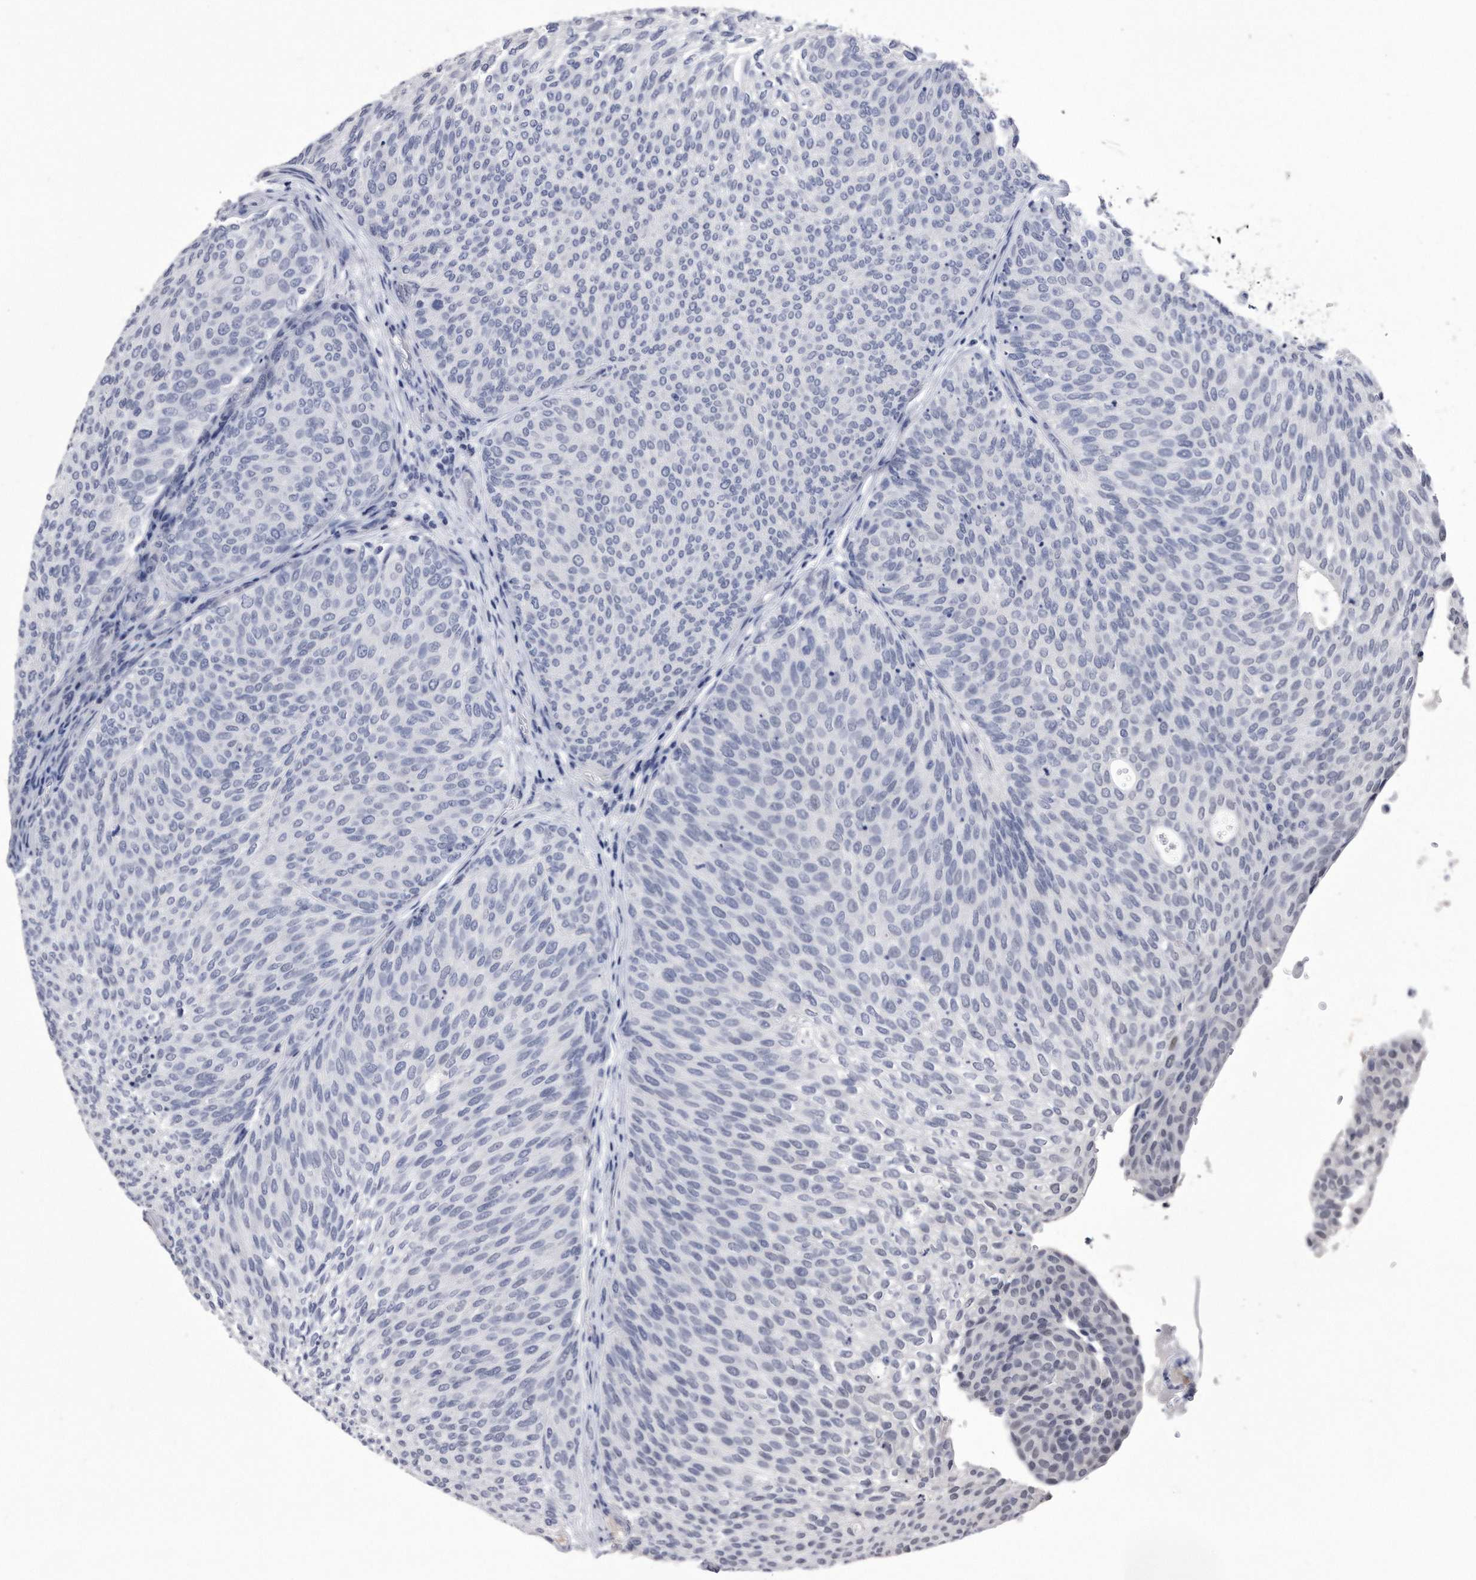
{"staining": {"intensity": "negative", "quantity": "none", "location": "none"}, "tissue": "urothelial cancer", "cell_type": "Tumor cells", "image_type": "cancer", "snomed": [{"axis": "morphology", "description": "Urothelial carcinoma, Low grade"}, {"axis": "topography", "description": "Urinary bladder"}], "caption": "Immunohistochemical staining of urothelial carcinoma (low-grade) reveals no significant expression in tumor cells. Brightfield microscopy of IHC stained with DAB (3,3'-diaminobenzidine) (brown) and hematoxylin (blue), captured at high magnification.", "gene": "KCTD8", "patient": {"sex": "female", "age": 79}}